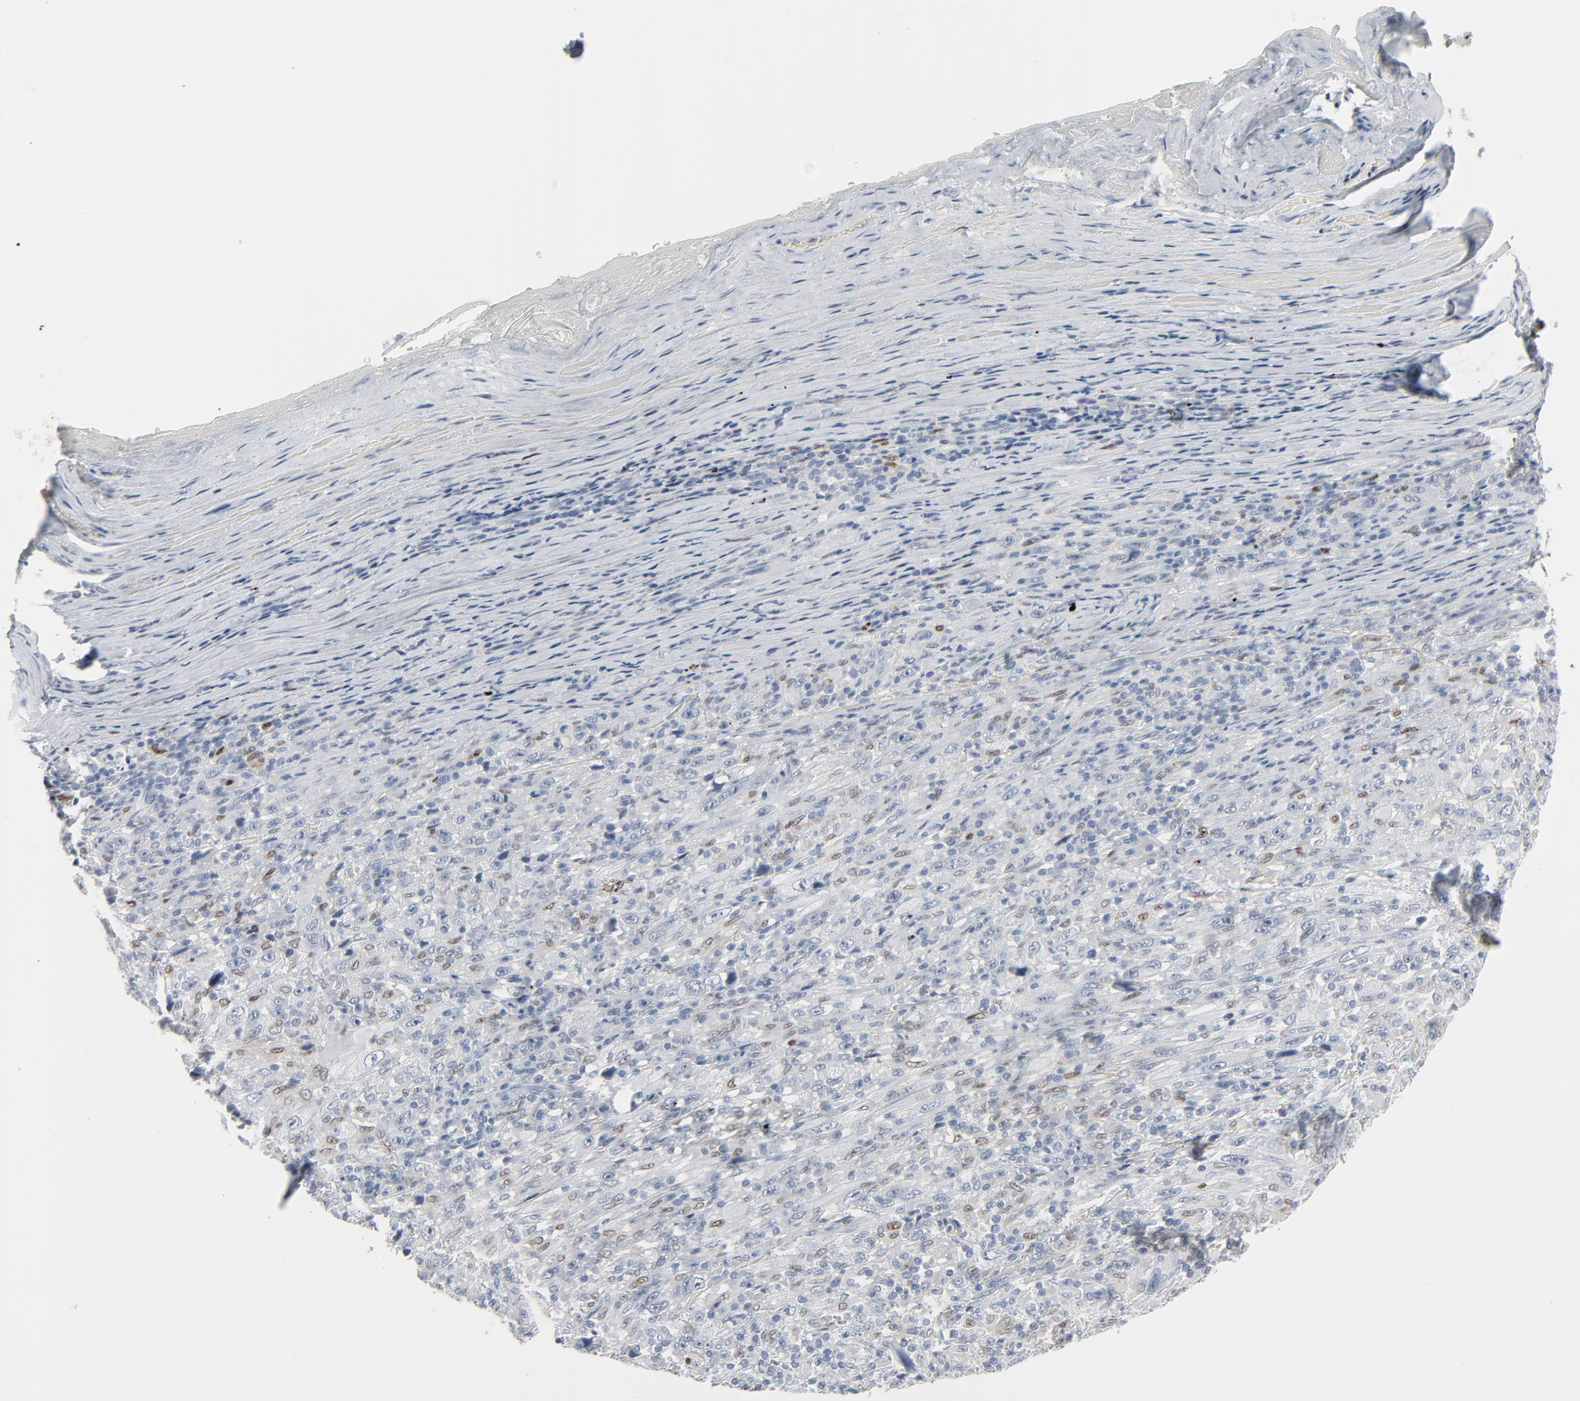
{"staining": {"intensity": "weak", "quantity": "25%-75%", "location": "nuclear"}, "tissue": "melanoma", "cell_type": "Tumor cells", "image_type": "cancer", "snomed": [{"axis": "morphology", "description": "Malignant melanoma, Metastatic site"}, {"axis": "topography", "description": "Skin"}], "caption": "A brown stain shows weak nuclear staining of a protein in human malignant melanoma (metastatic site) tumor cells.", "gene": "MITF", "patient": {"sex": "female", "age": 56}}